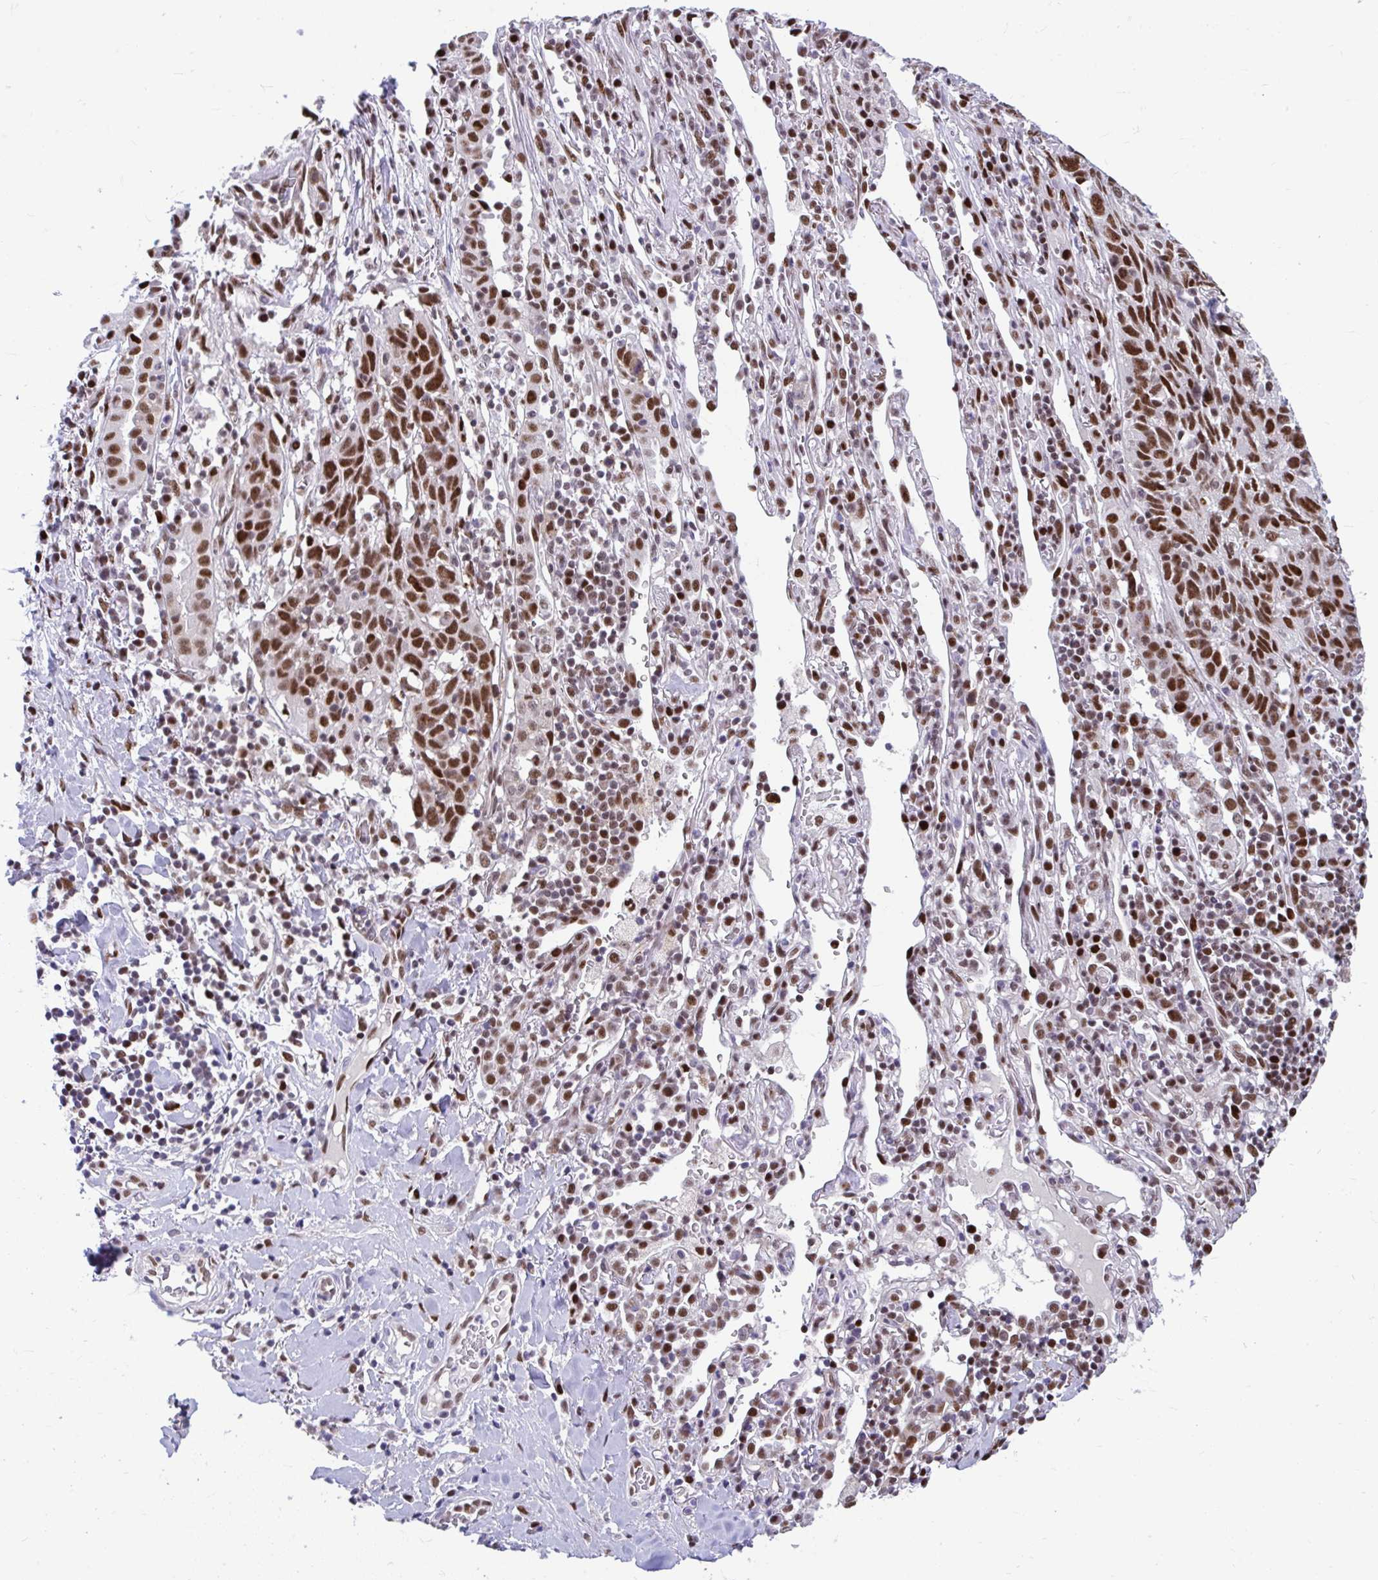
{"staining": {"intensity": "strong", "quantity": ">75%", "location": "nuclear"}, "tissue": "lung cancer", "cell_type": "Tumor cells", "image_type": "cancer", "snomed": [{"axis": "morphology", "description": "Squamous cell carcinoma, NOS"}, {"axis": "topography", "description": "Lung"}], "caption": "IHC image of lung squamous cell carcinoma stained for a protein (brown), which demonstrates high levels of strong nuclear positivity in about >75% of tumor cells.", "gene": "SLC35C2", "patient": {"sex": "female", "age": 66}}